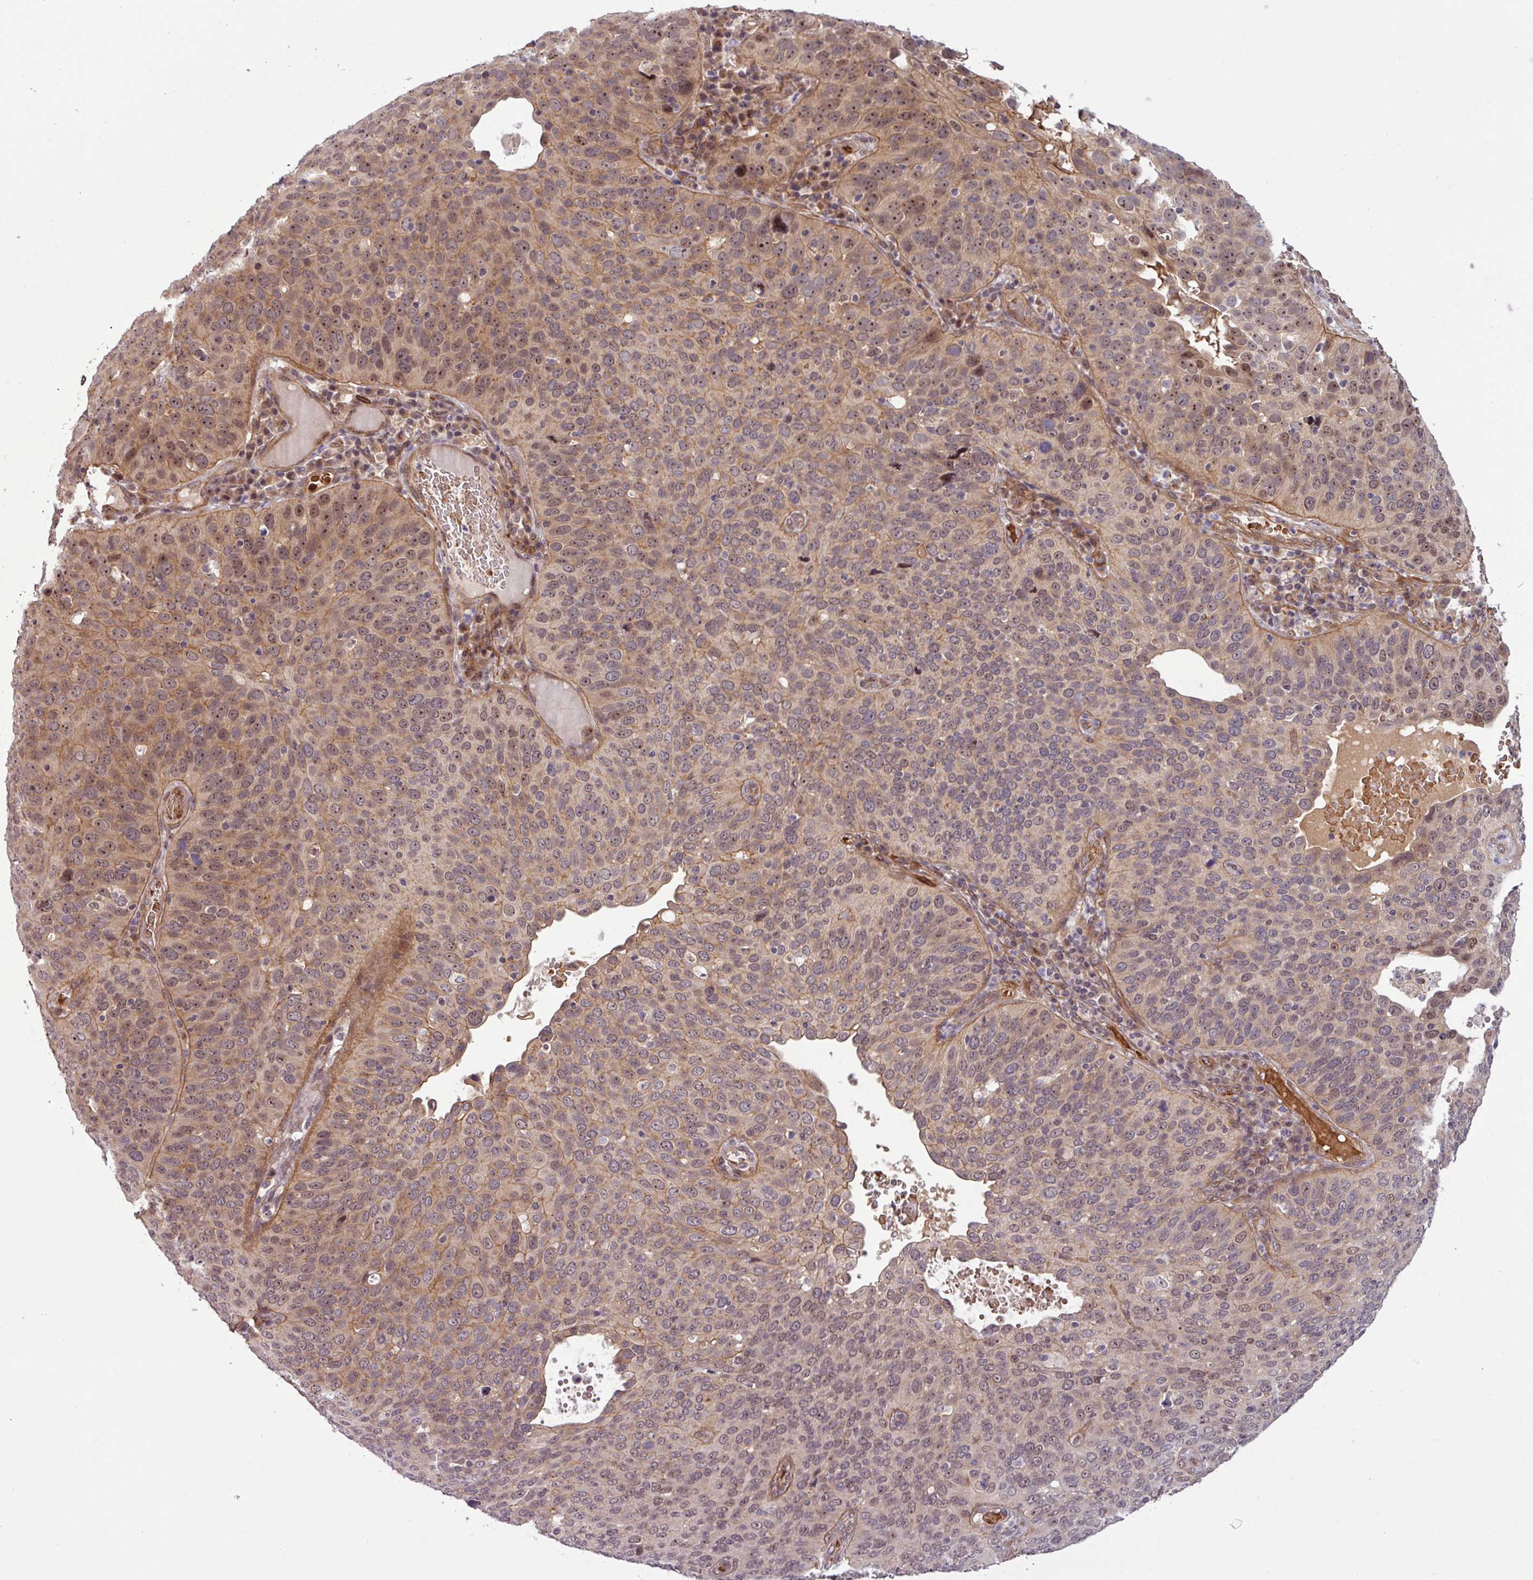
{"staining": {"intensity": "moderate", "quantity": "25%-75%", "location": "cytoplasmic/membranous,nuclear"}, "tissue": "cervical cancer", "cell_type": "Tumor cells", "image_type": "cancer", "snomed": [{"axis": "morphology", "description": "Squamous cell carcinoma, NOS"}, {"axis": "topography", "description": "Cervix"}], "caption": "Moderate cytoplasmic/membranous and nuclear protein expression is seen in about 25%-75% of tumor cells in cervical squamous cell carcinoma.", "gene": "C7orf50", "patient": {"sex": "female", "age": 36}}